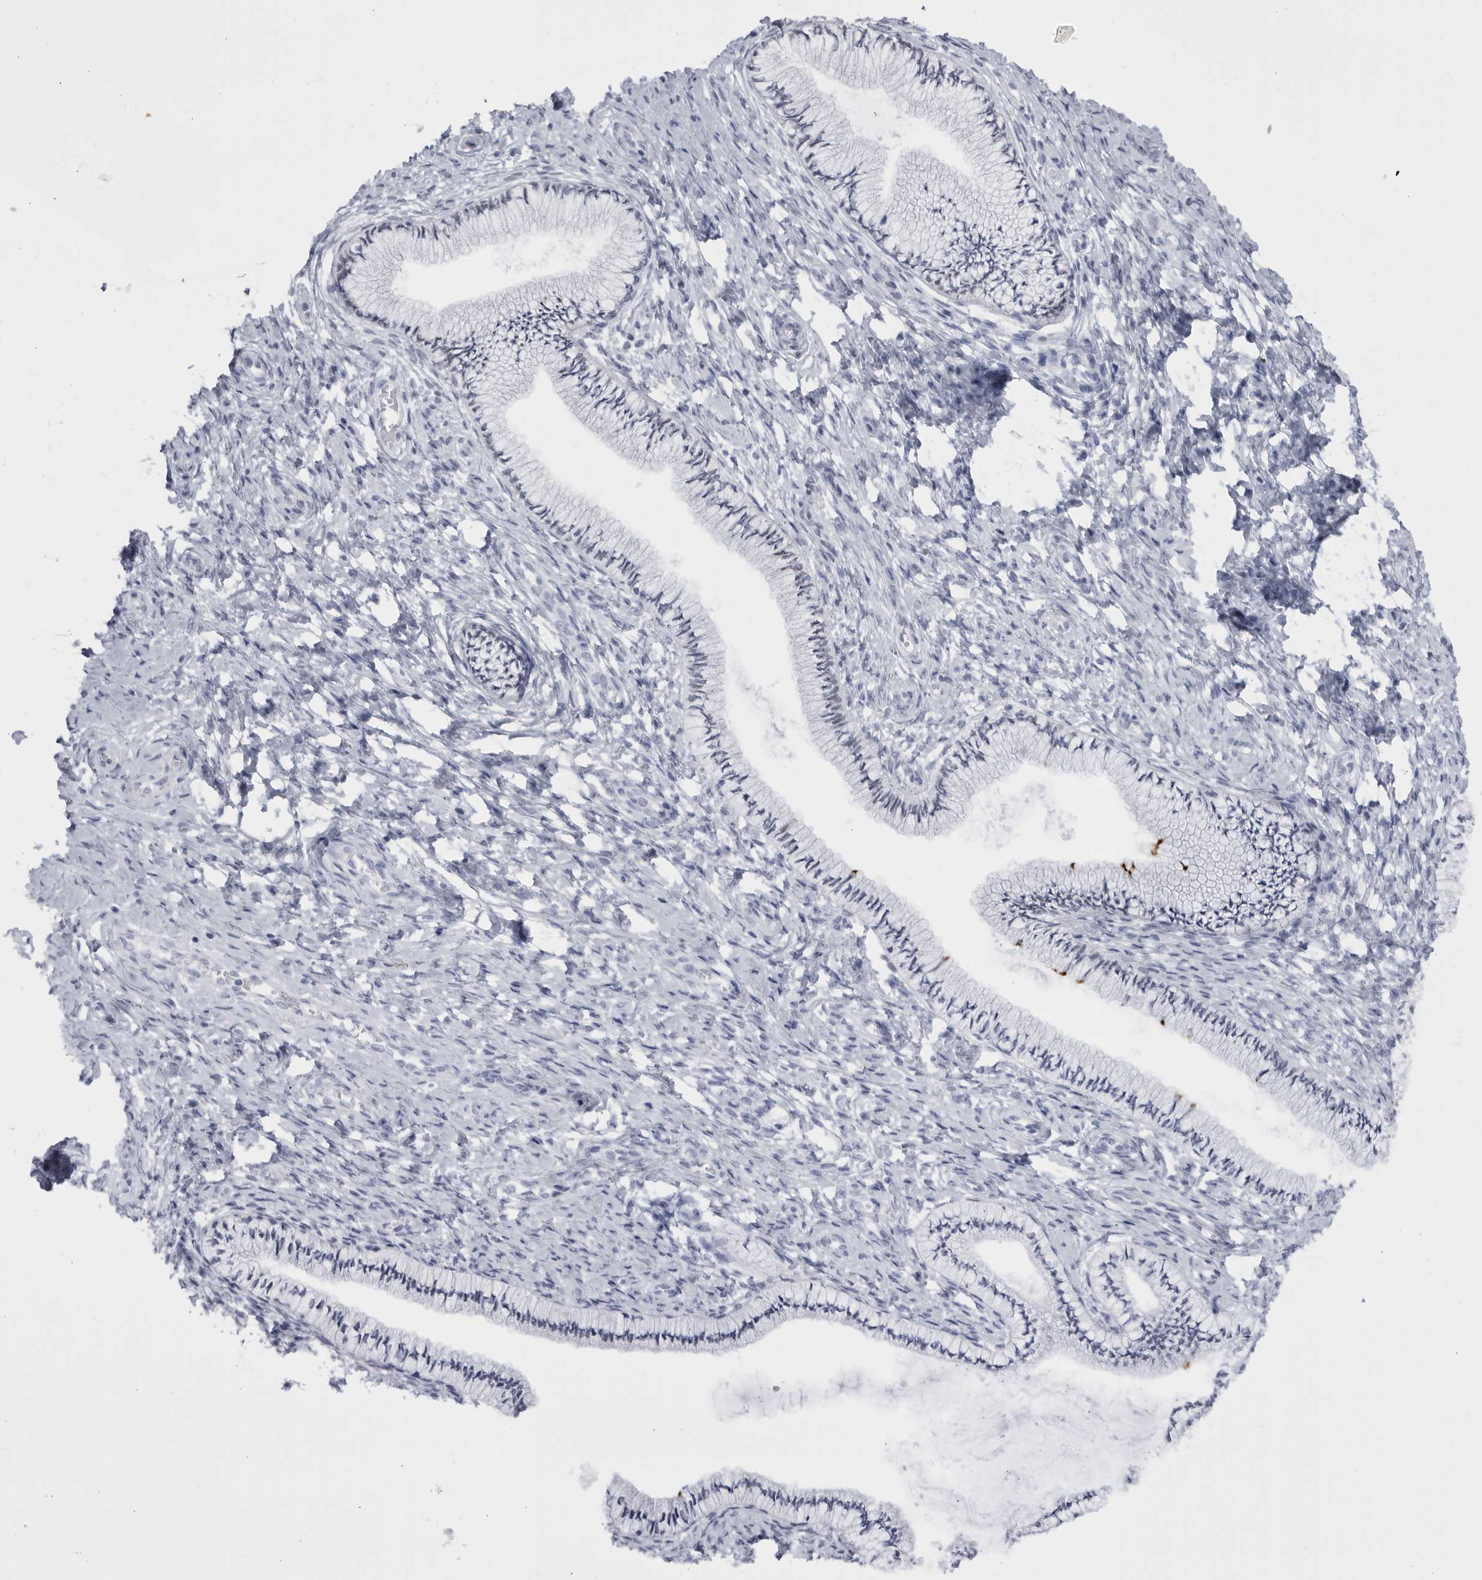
{"staining": {"intensity": "strong", "quantity": "<25%", "location": "none"}, "tissue": "cervix", "cell_type": "Glandular cells", "image_type": "normal", "snomed": [{"axis": "morphology", "description": "Normal tissue, NOS"}, {"axis": "topography", "description": "Cervix"}], "caption": "DAB (3,3'-diaminobenzidine) immunohistochemical staining of unremarkable cervix shows strong None protein expression in approximately <25% of glandular cells.", "gene": "CCDC181", "patient": {"sex": "female", "age": 36}}